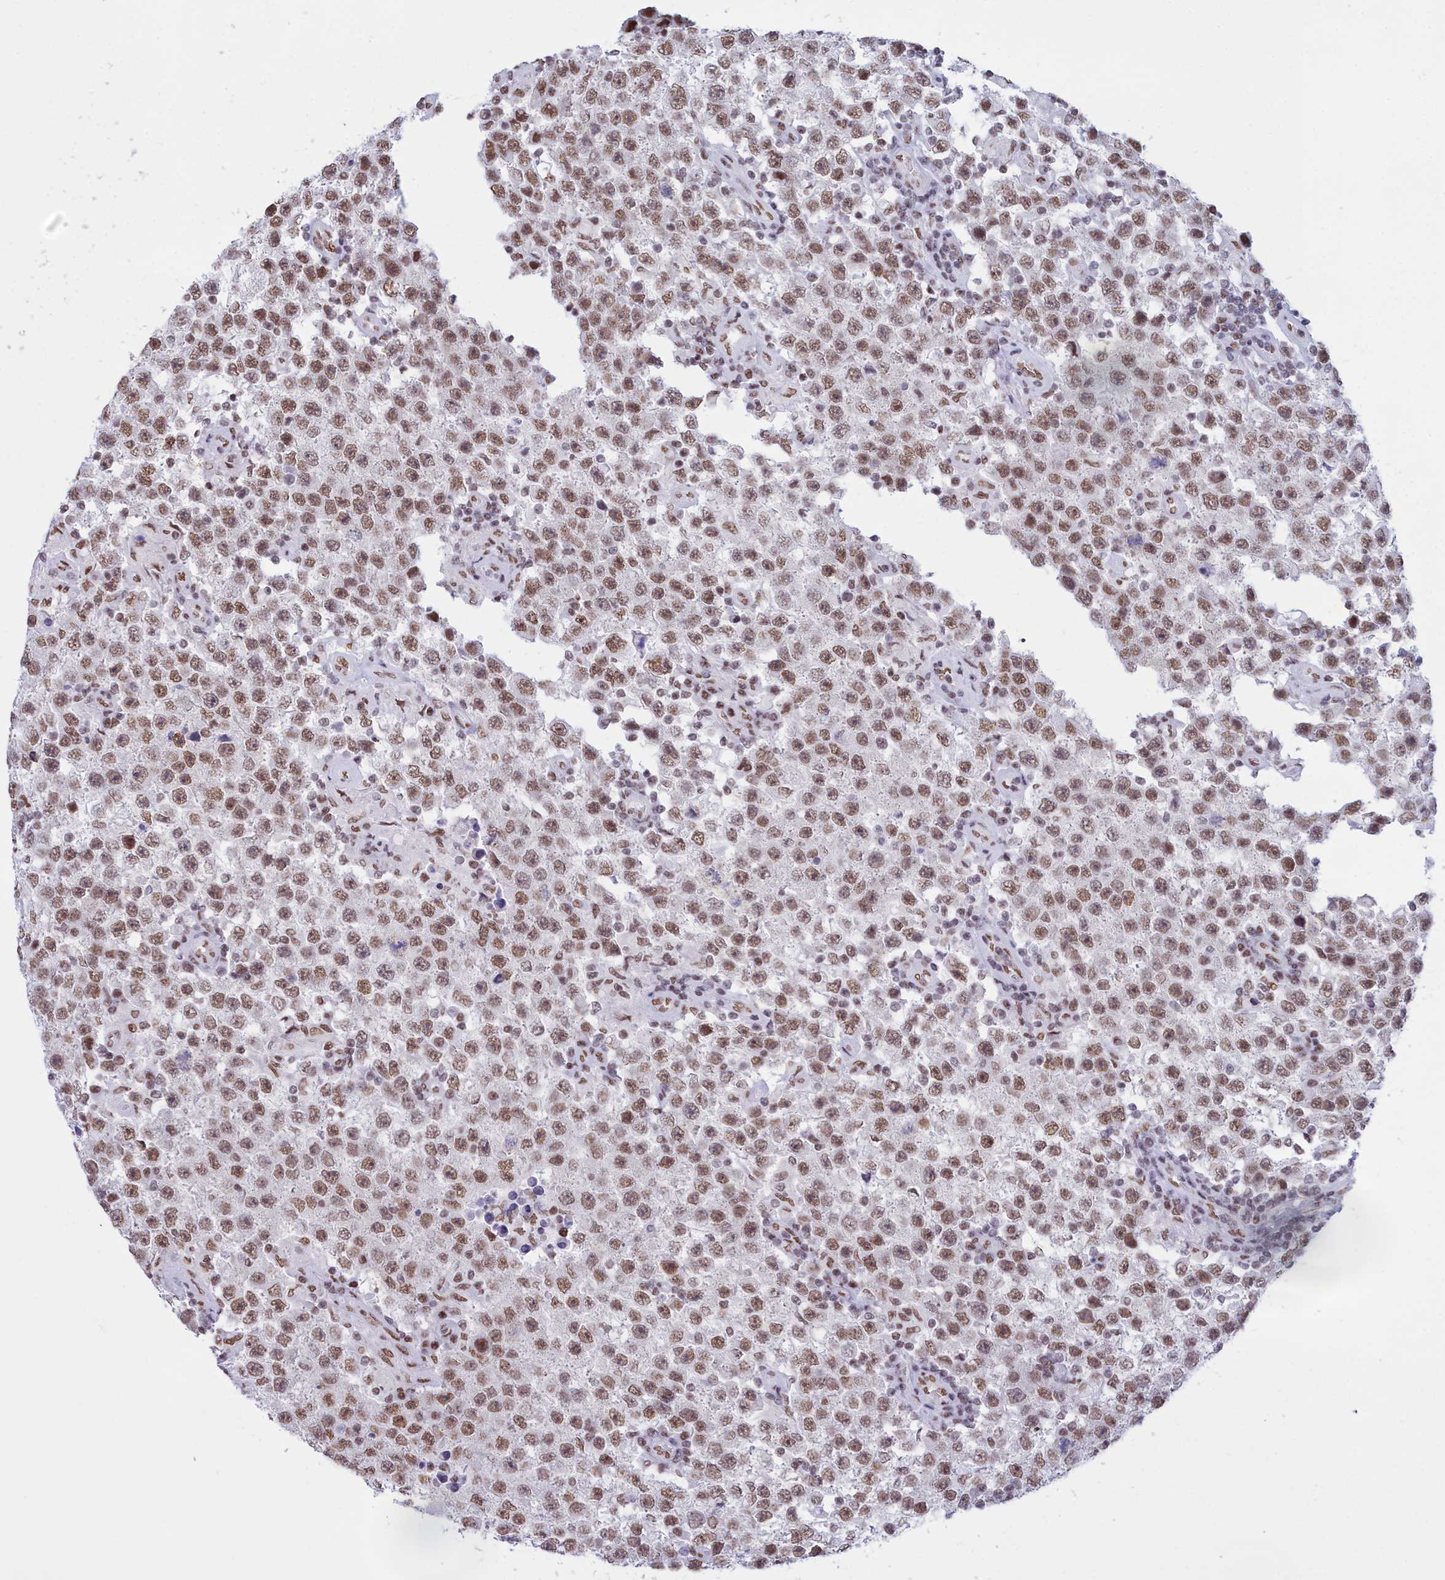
{"staining": {"intensity": "moderate", "quantity": ">75%", "location": "nuclear"}, "tissue": "testis cancer", "cell_type": "Tumor cells", "image_type": "cancer", "snomed": [{"axis": "morphology", "description": "Normal tissue, NOS"}, {"axis": "morphology", "description": "Urothelial carcinoma, High grade"}, {"axis": "morphology", "description": "Seminoma, NOS"}, {"axis": "morphology", "description": "Carcinoma, Embryonal, NOS"}, {"axis": "topography", "description": "Urinary bladder"}, {"axis": "topography", "description": "Testis"}], "caption": "Immunohistochemical staining of human testis embryonal carcinoma displays medium levels of moderate nuclear positivity in approximately >75% of tumor cells.", "gene": "CDC26", "patient": {"sex": "male", "age": 41}}